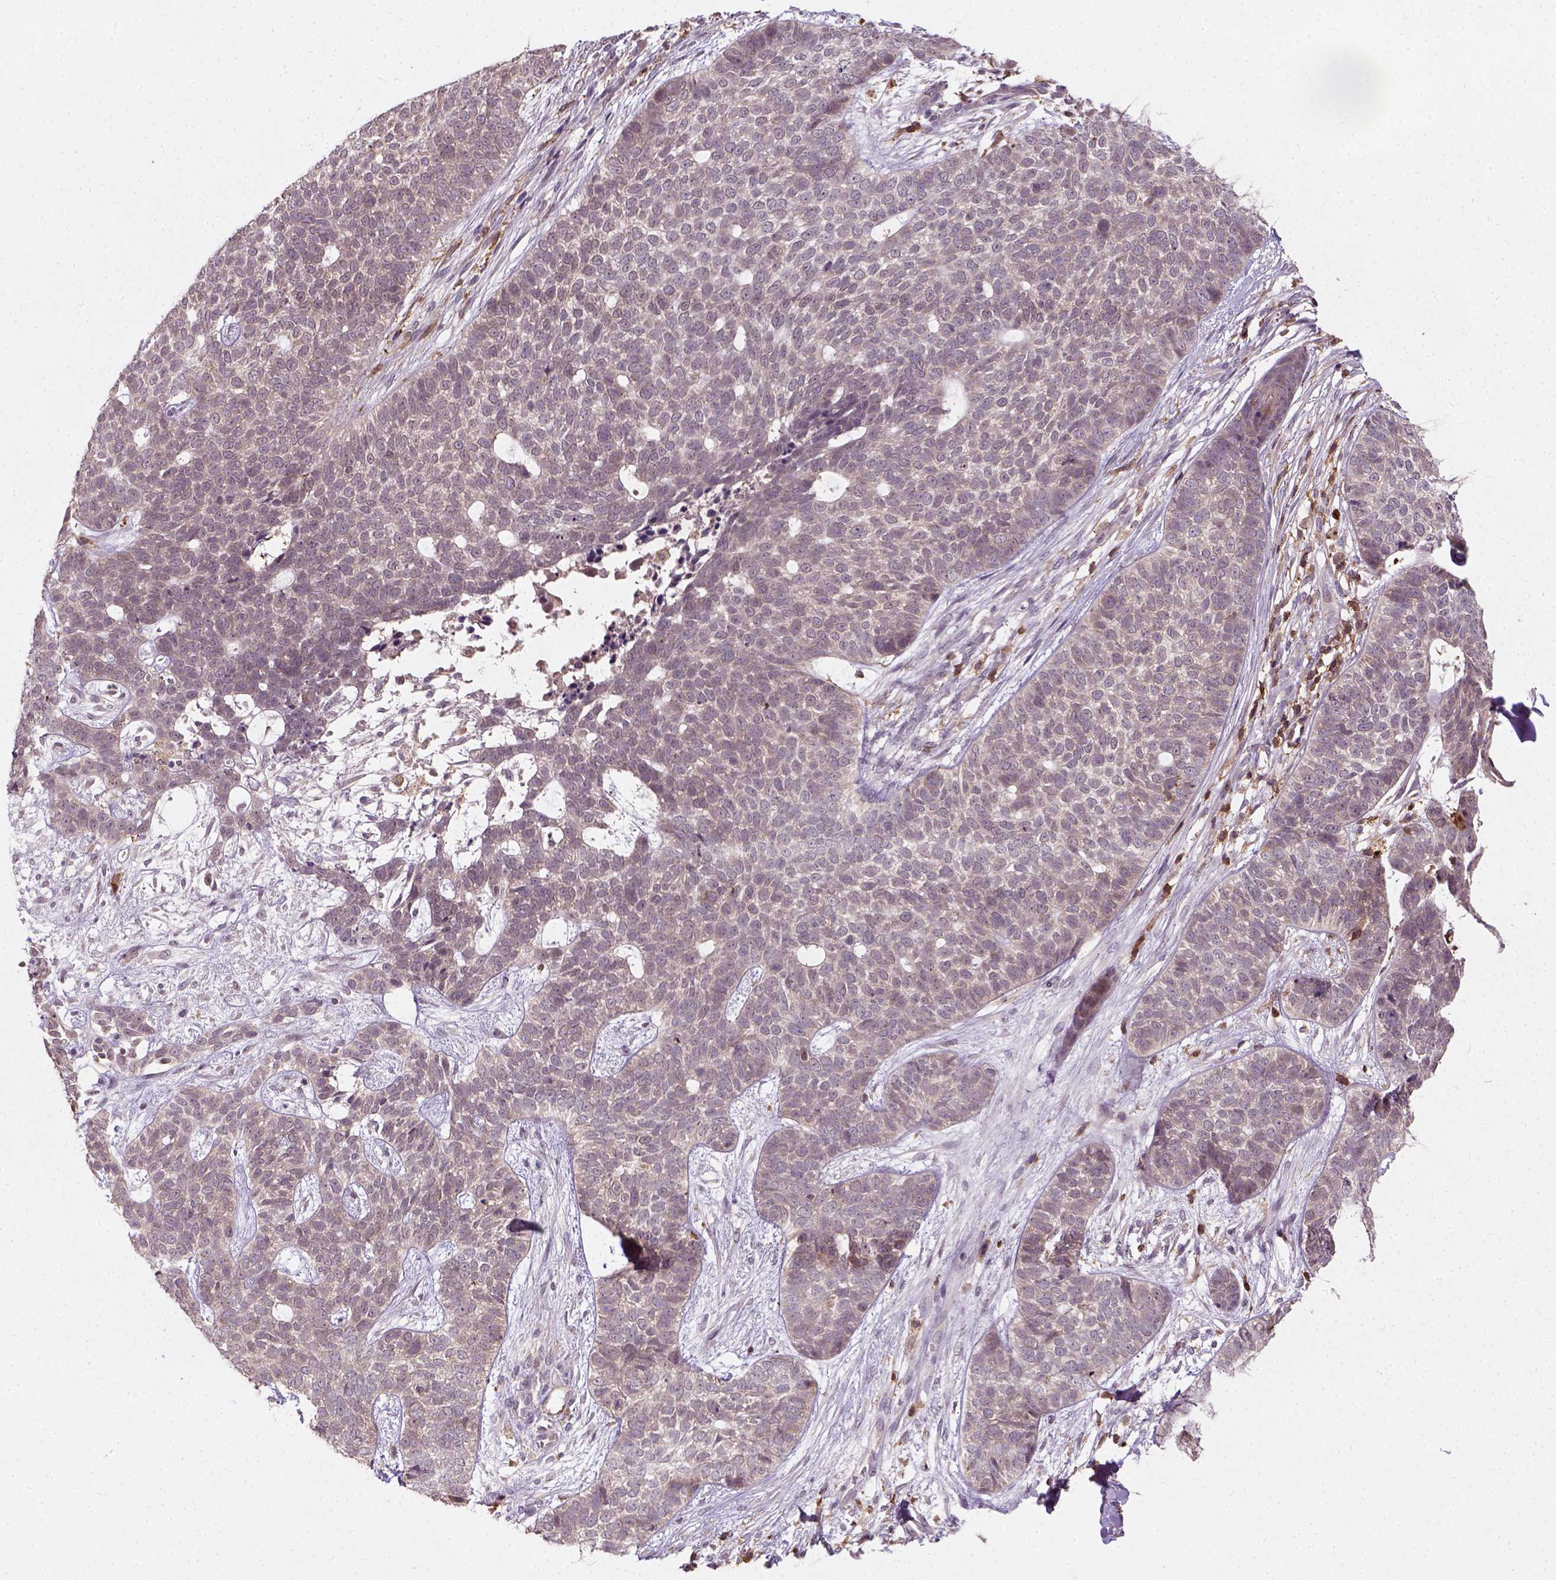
{"staining": {"intensity": "weak", "quantity": ">75%", "location": "cytoplasmic/membranous"}, "tissue": "skin cancer", "cell_type": "Tumor cells", "image_type": "cancer", "snomed": [{"axis": "morphology", "description": "Basal cell carcinoma"}, {"axis": "topography", "description": "Skin"}], "caption": "Protein expression analysis of human basal cell carcinoma (skin) reveals weak cytoplasmic/membranous positivity in approximately >75% of tumor cells.", "gene": "CAMKK1", "patient": {"sex": "female", "age": 69}}